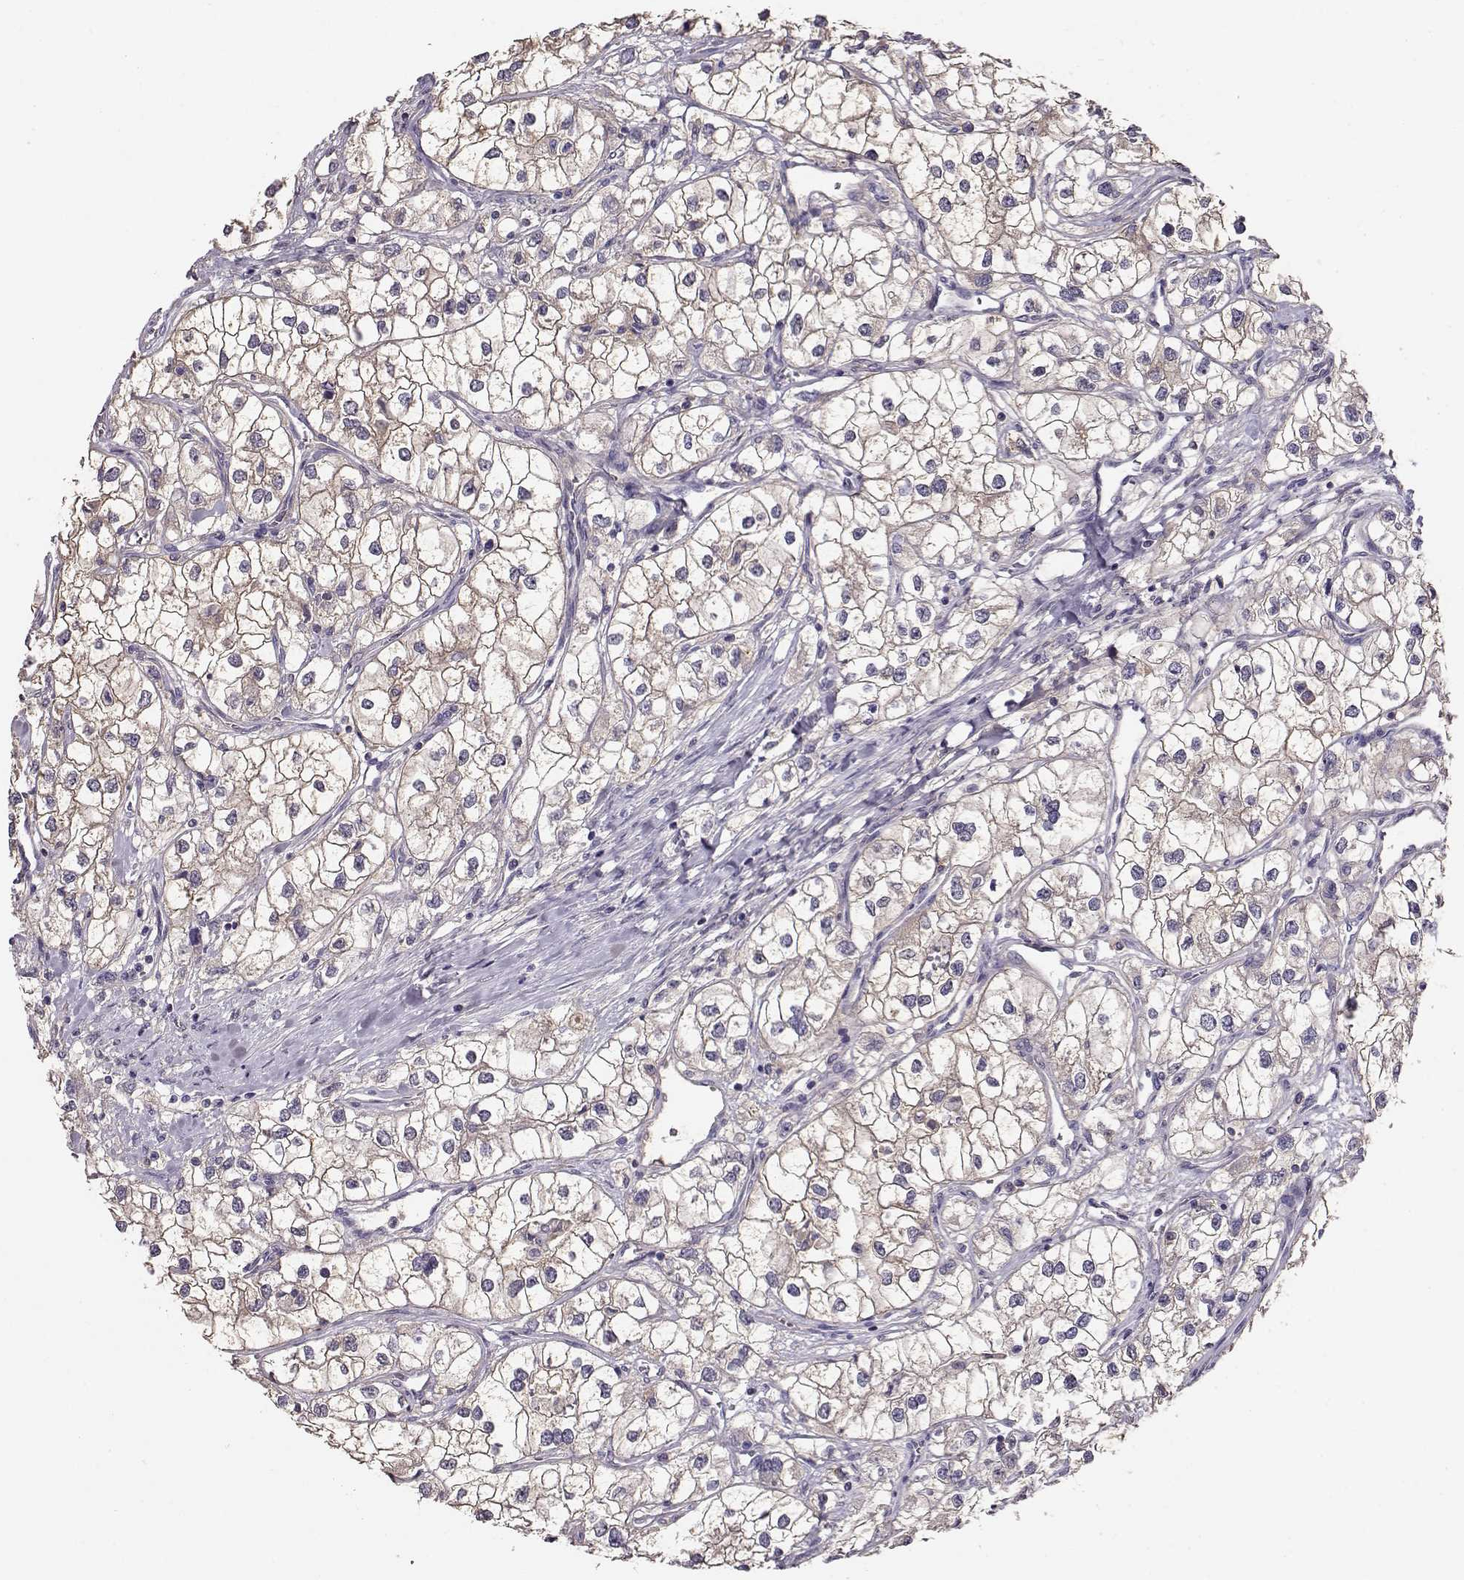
{"staining": {"intensity": "negative", "quantity": "none", "location": "none"}, "tissue": "renal cancer", "cell_type": "Tumor cells", "image_type": "cancer", "snomed": [{"axis": "morphology", "description": "Adenocarcinoma, NOS"}, {"axis": "topography", "description": "Kidney"}], "caption": "Immunohistochemistry micrograph of renal adenocarcinoma stained for a protein (brown), which reveals no positivity in tumor cells.", "gene": "NDRG4", "patient": {"sex": "male", "age": 59}}